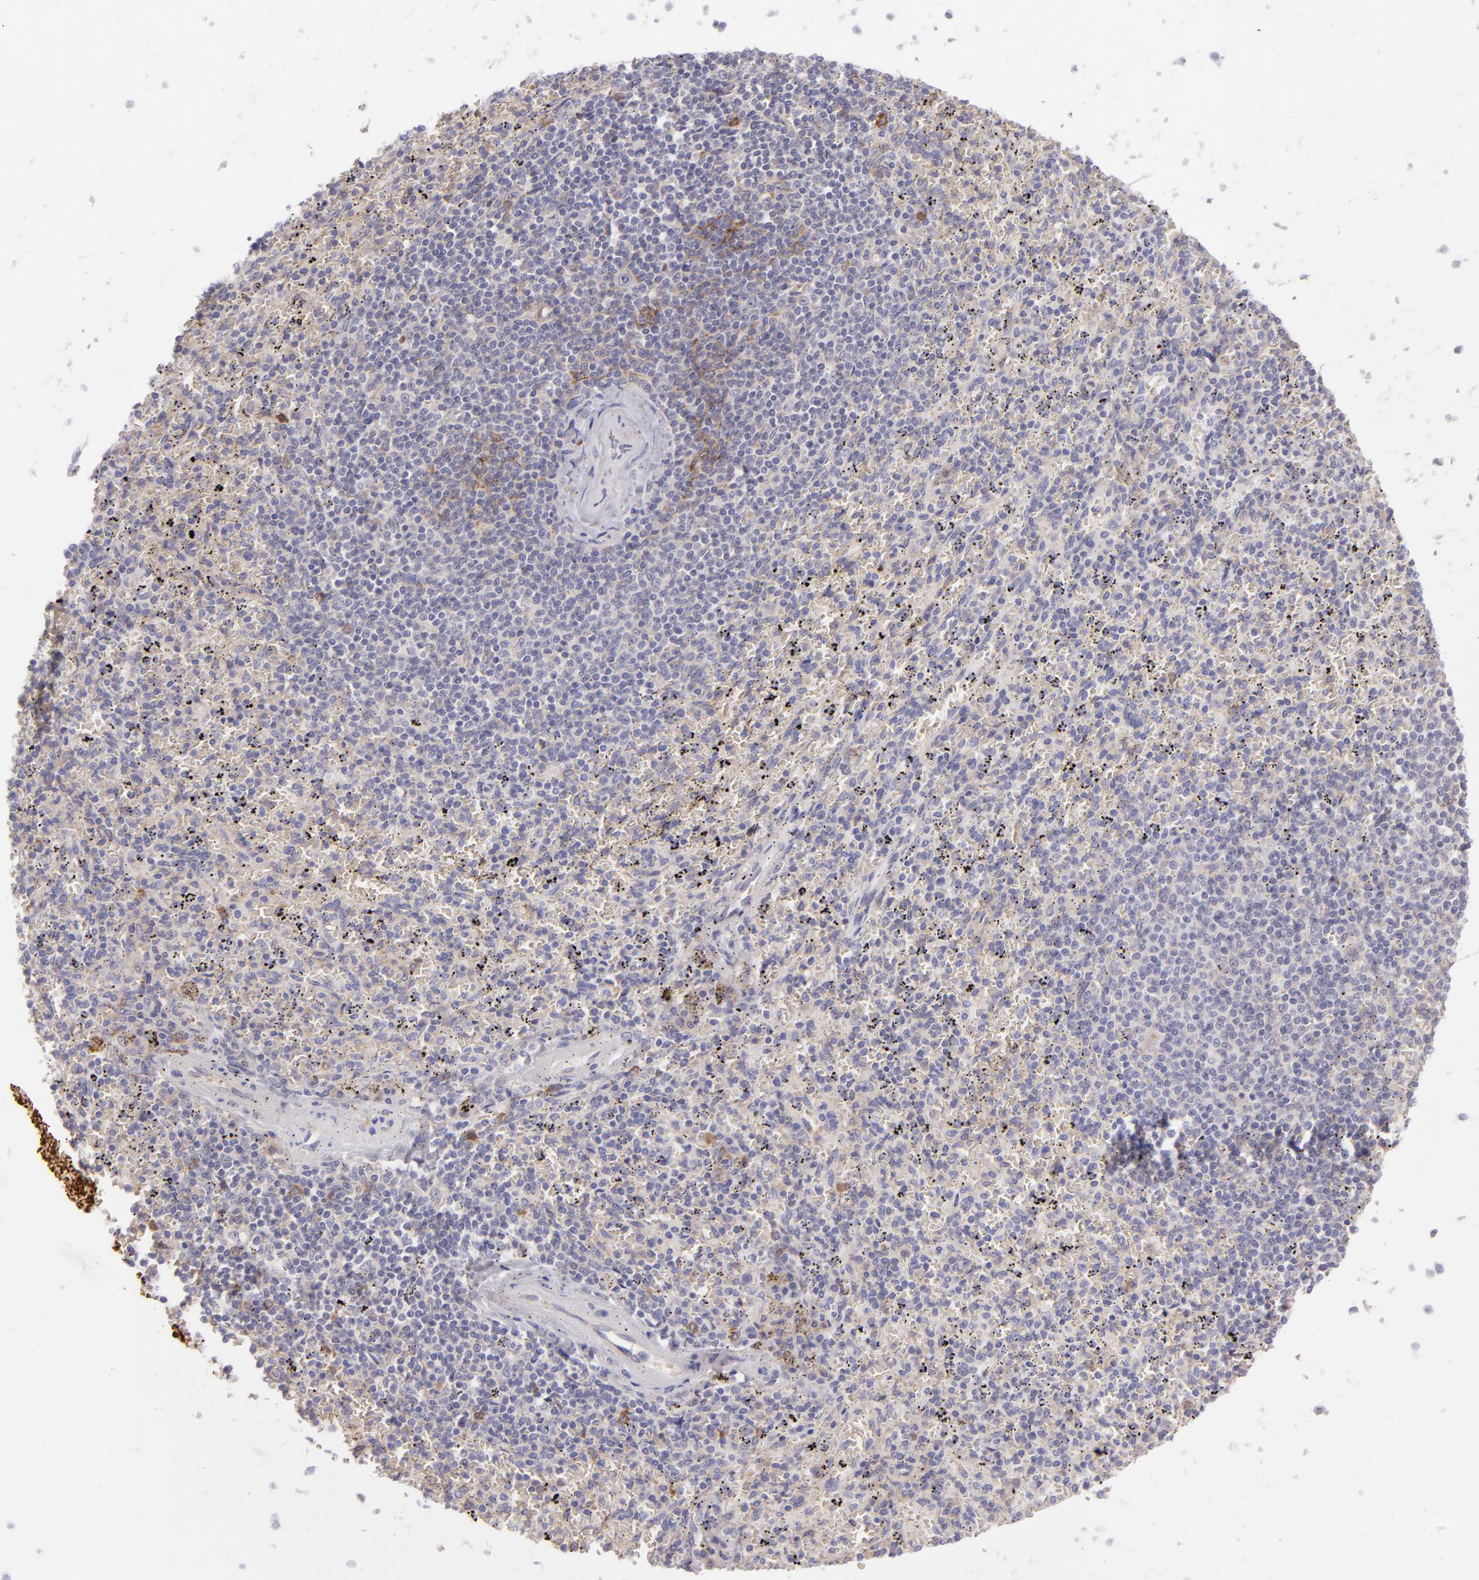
{"staining": {"intensity": "negative", "quantity": "none", "location": "none"}, "tissue": "spleen", "cell_type": "Cells in red pulp", "image_type": "normal", "snomed": [{"axis": "morphology", "description": "Normal tissue, NOS"}, {"axis": "topography", "description": "Spleen"}], "caption": "Immunohistochemistry (IHC) histopathology image of benign human spleen stained for a protein (brown), which displays no positivity in cells in red pulp.", "gene": "ZC3H7B", "patient": {"sex": "female", "age": 43}}